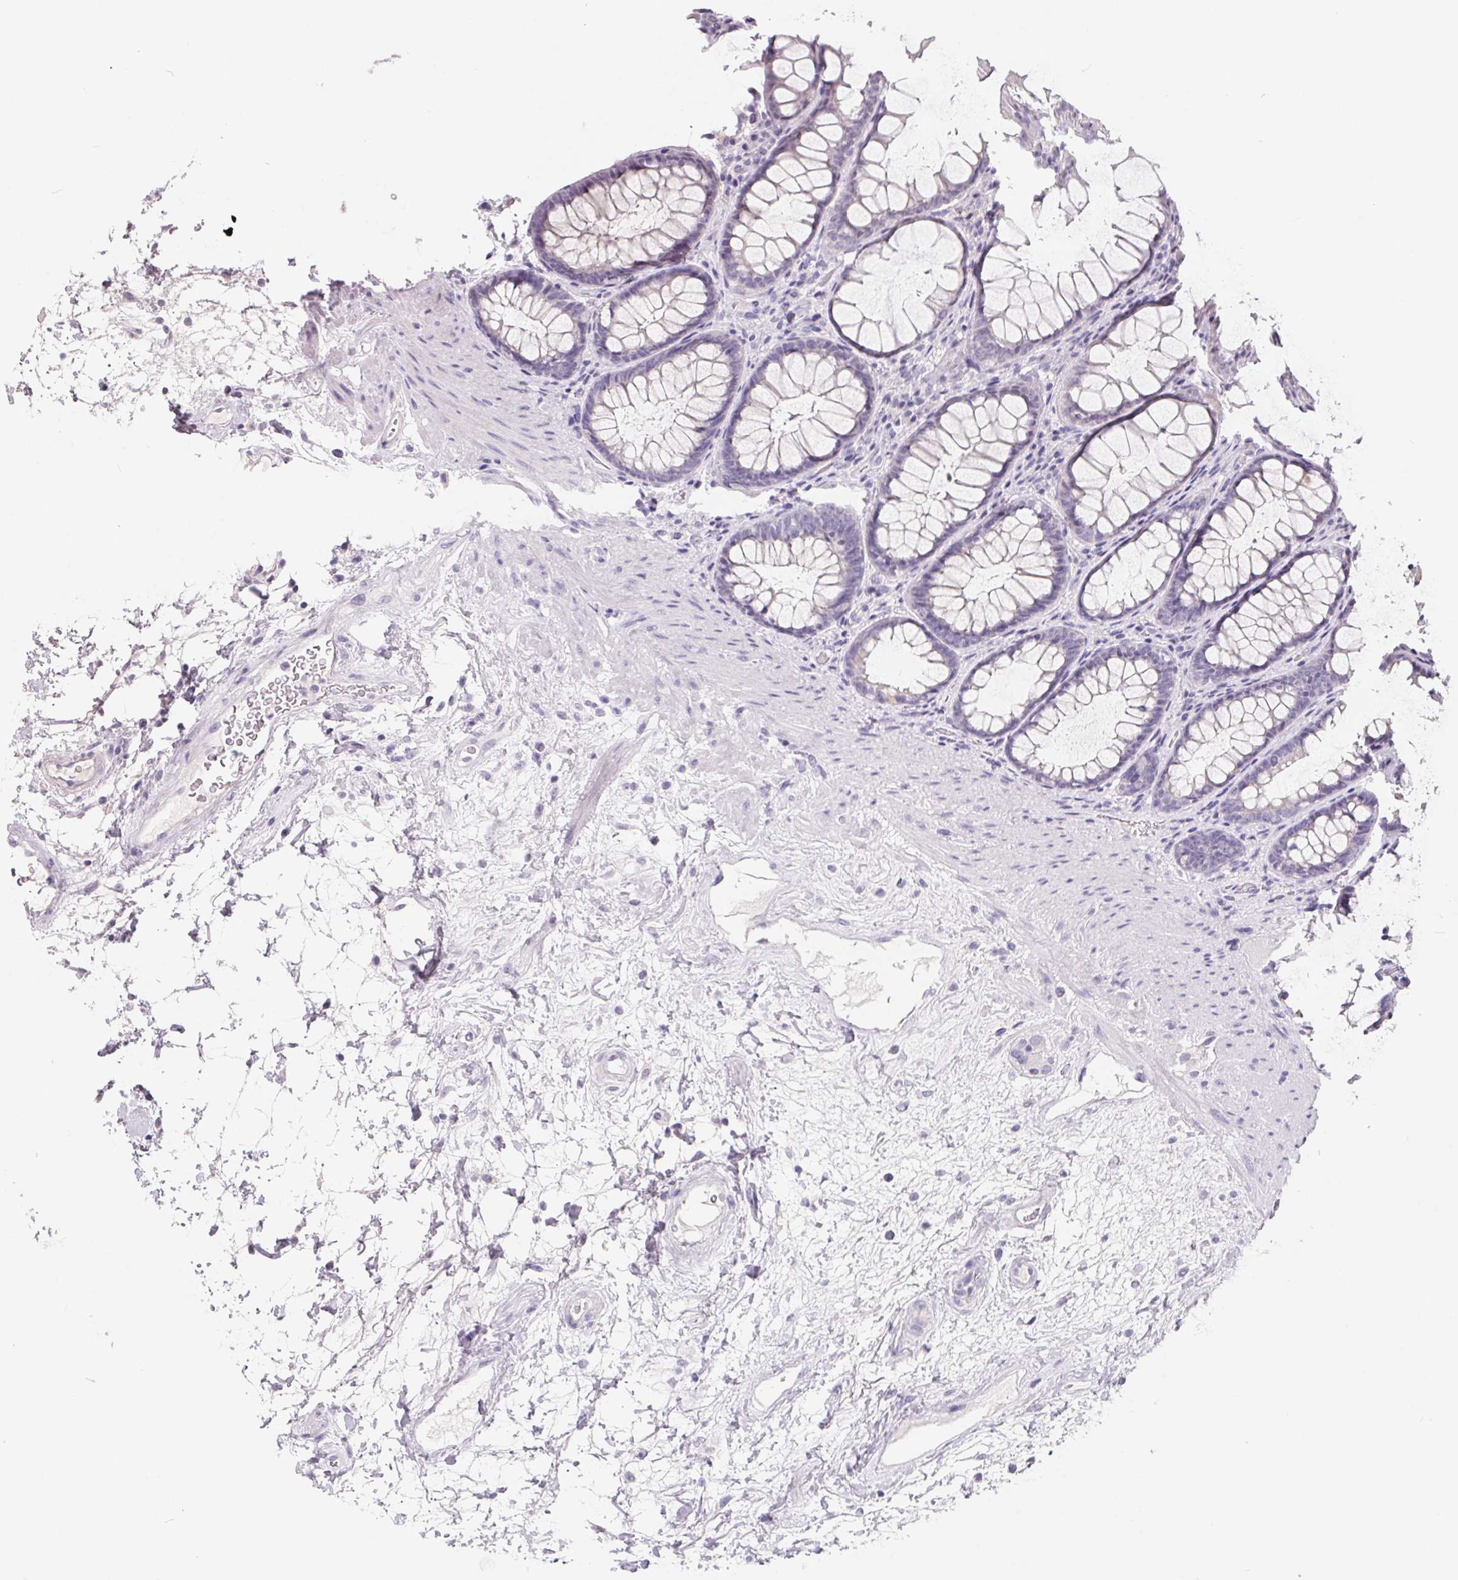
{"staining": {"intensity": "negative", "quantity": "none", "location": "none"}, "tissue": "rectum", "cell_type": "Glandular cells", "image_type": "normal", "snomed": [{"axis": "morphology", "description": "Normal tissue, NOS"}, {"axis": "topography", "description": "Rectum"}], "caption": "There is no significant staining in glandular cells of rectum. The staining is performed using DAB (3,3'-diaminobenzidine) brown chromogen with nuclei counter-stained in using hematoxylin.", "gene": "FDX1", "patient": {"sex": "male", "age": 72}}